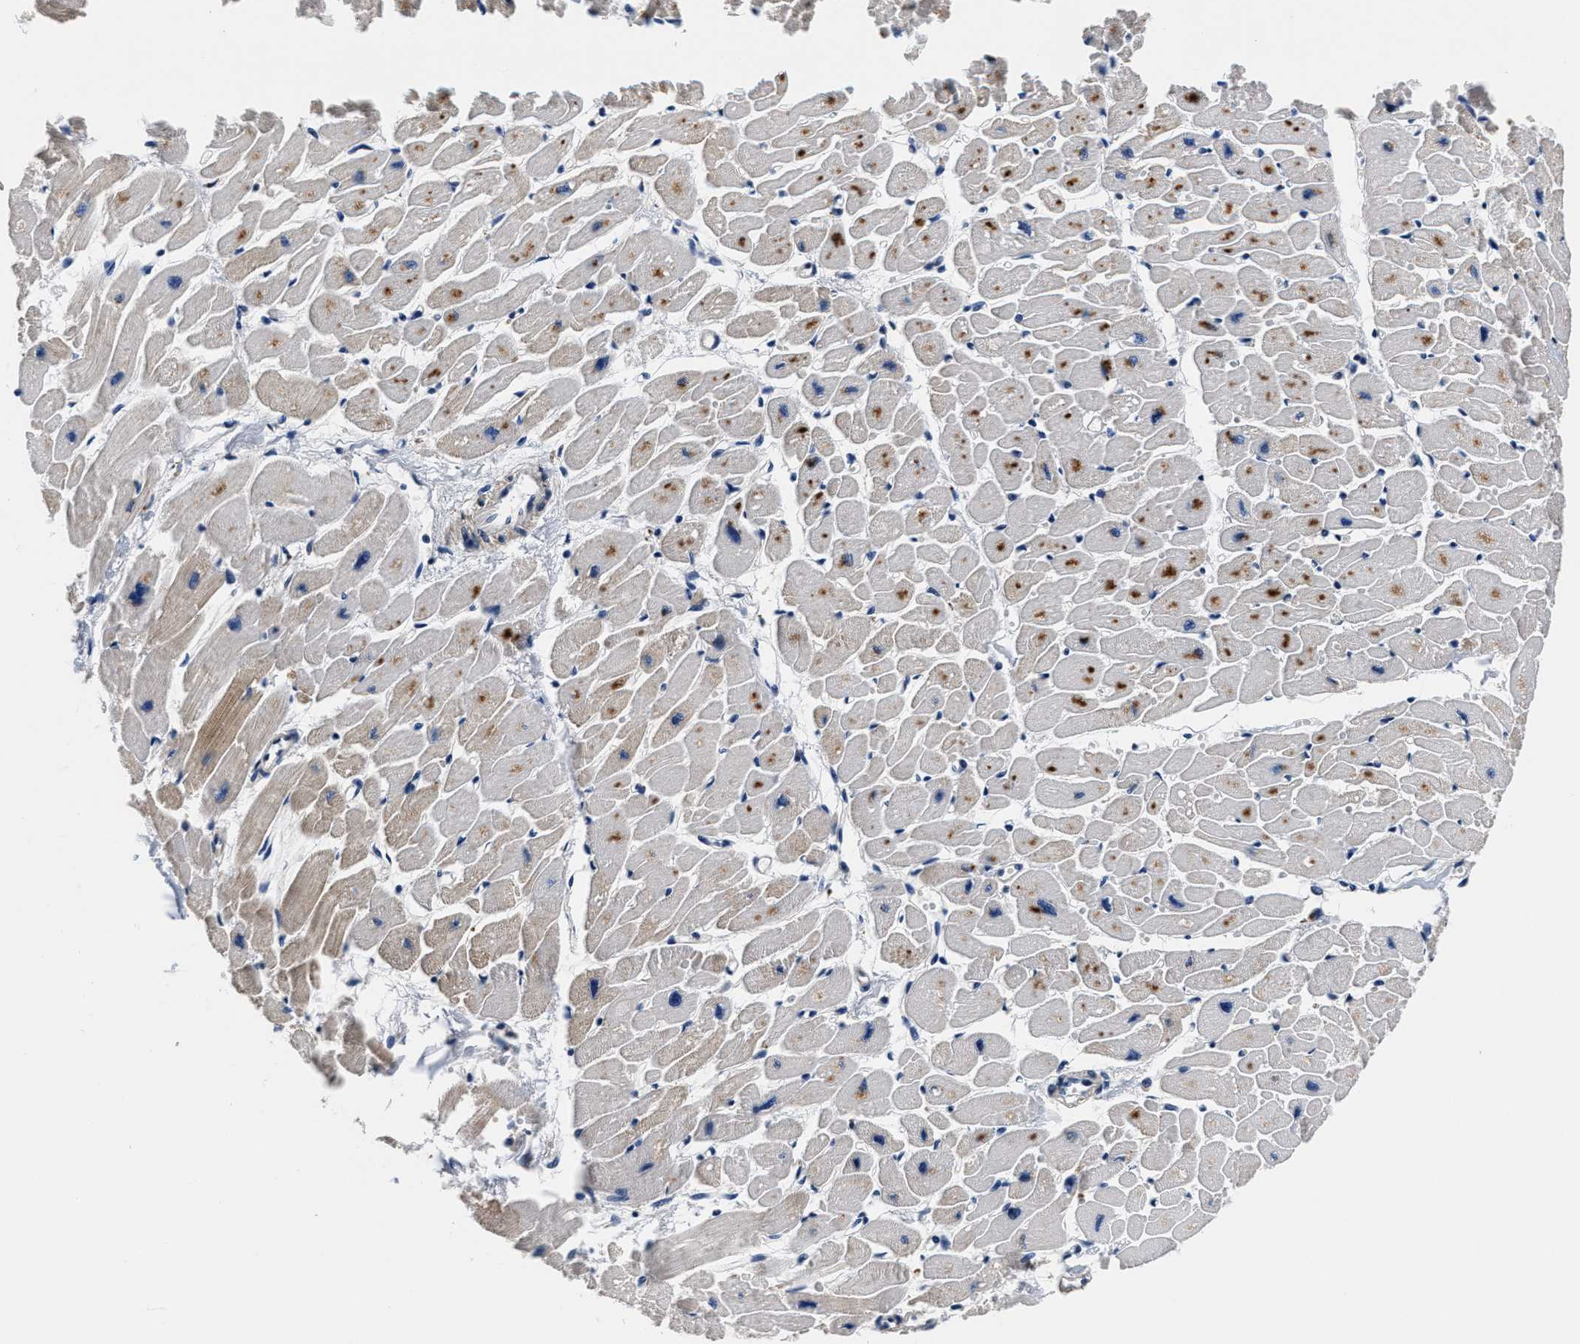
{"staining": {"intensity": "weak", "quantity": "<25%", "location": "cytoplasmic/membranous"}, "tissue": "heart muscle", "cell_type": "Cardiomyocytes", "image_type": "normal", "snomed": [{"axis": "morphology", "description": "Normal tissue, NOS"}, {"axis": "topography", "description": "Heart"}], "caption": "Immunohistochemistry (IHC) of unremarkable human heart muscle shows no staining in cardiomyocytes. (Brightfield microscopy of DAB immunohistochemistry at high magnification).", "gene": "ANKIB1", "patient": {"sex": "female", "age": 54}}